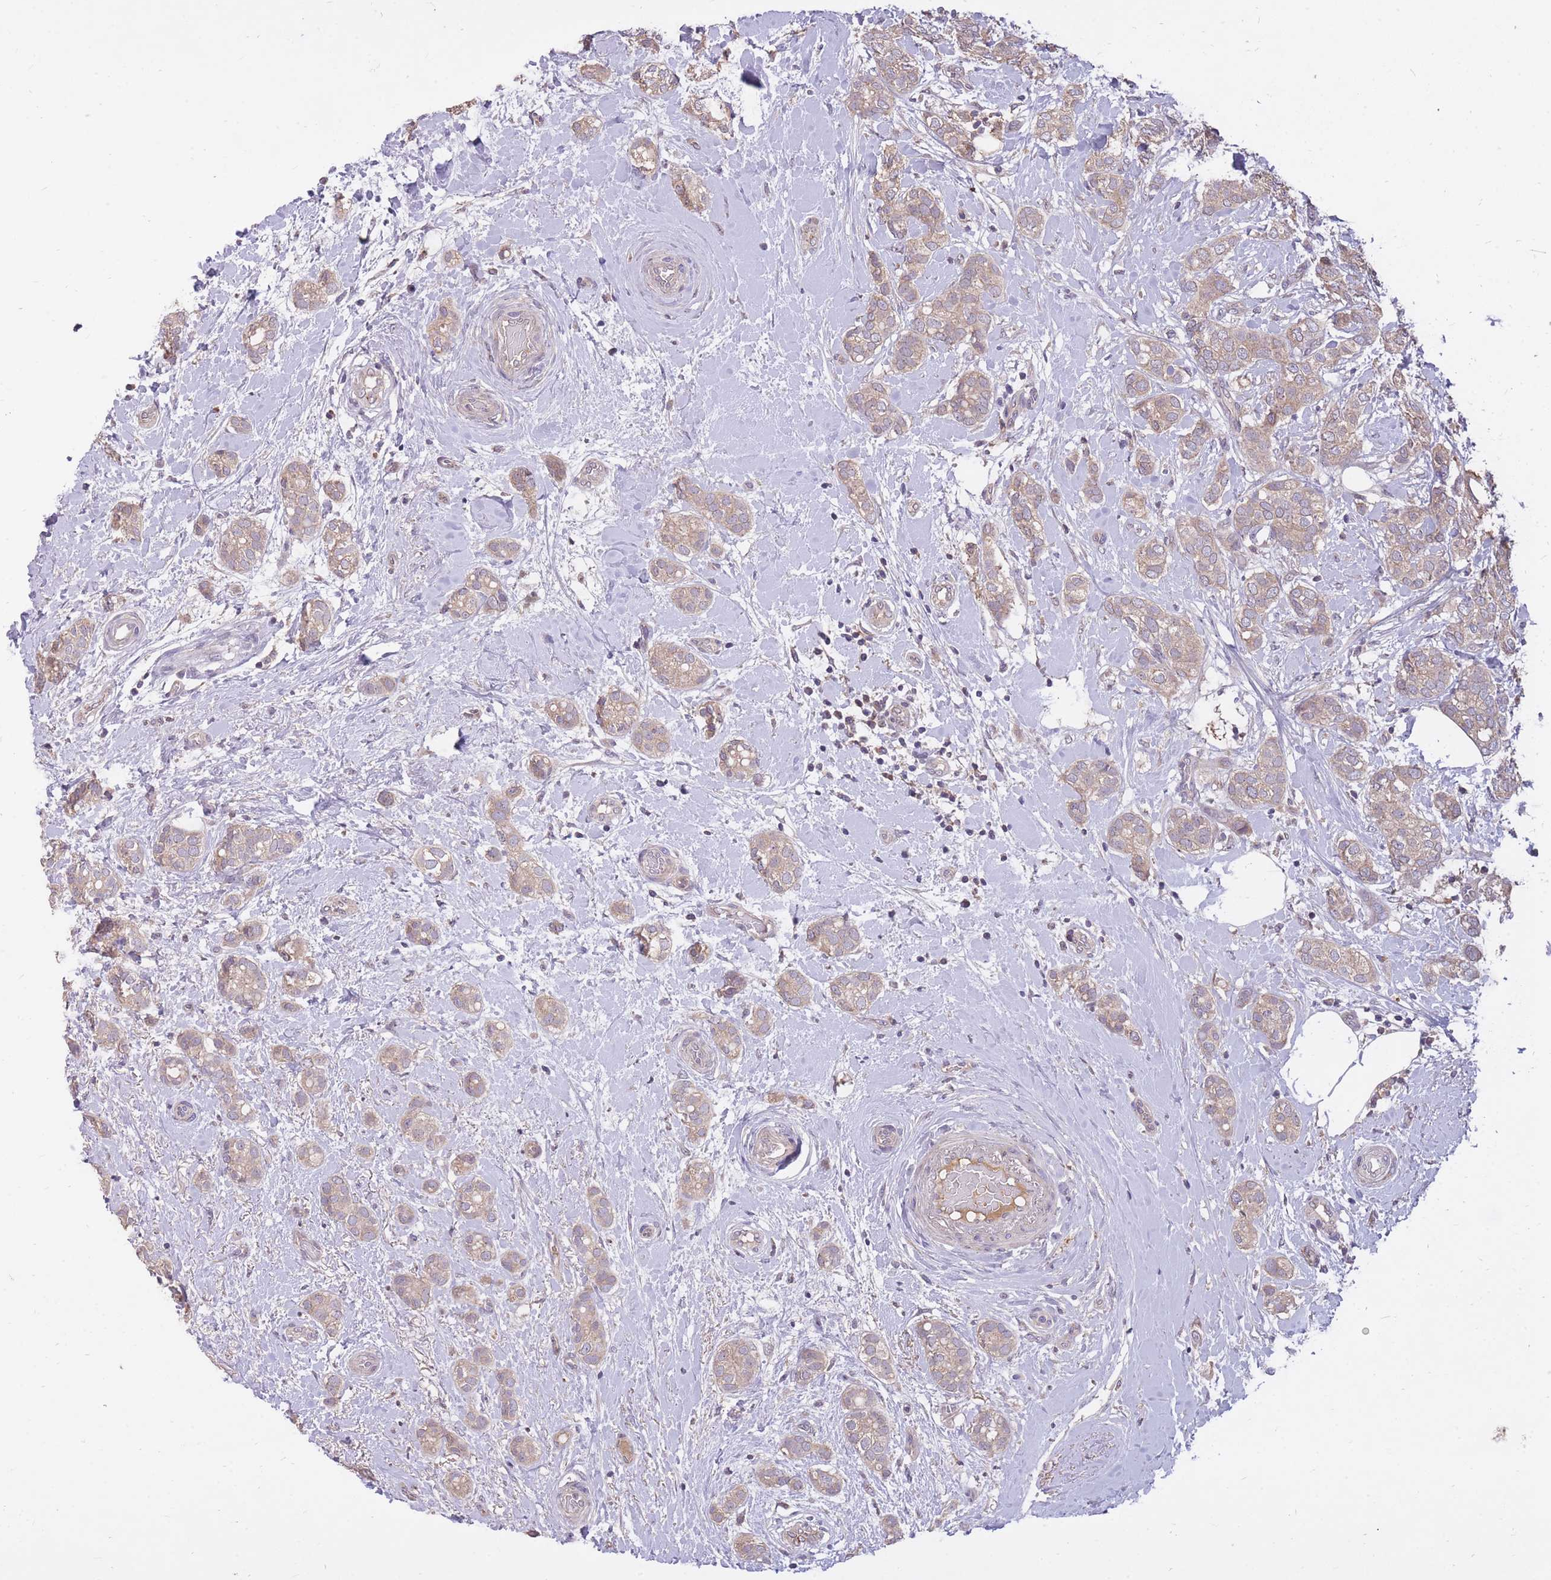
{"staining": {"intensity": "weak", "quantity": ">75%", "location": "cytoplasmic/membranous"}, "tissue": "breast cancer", "cell_type": "Tumor cells", "image_type": "cancer", "snomed": [{"axis": "morphology", "description": "Duct carcinoma"}, {"axis": "topography", "description": "Breast"}], "caption": "Breast intraductal carcinoma stained with IHC displays weak cytoplasmic/membranous positivity in approximately >75% of tumor cells.", "gene": "IGF2BP2", "patient": {"sex": "female", "age": 73}}